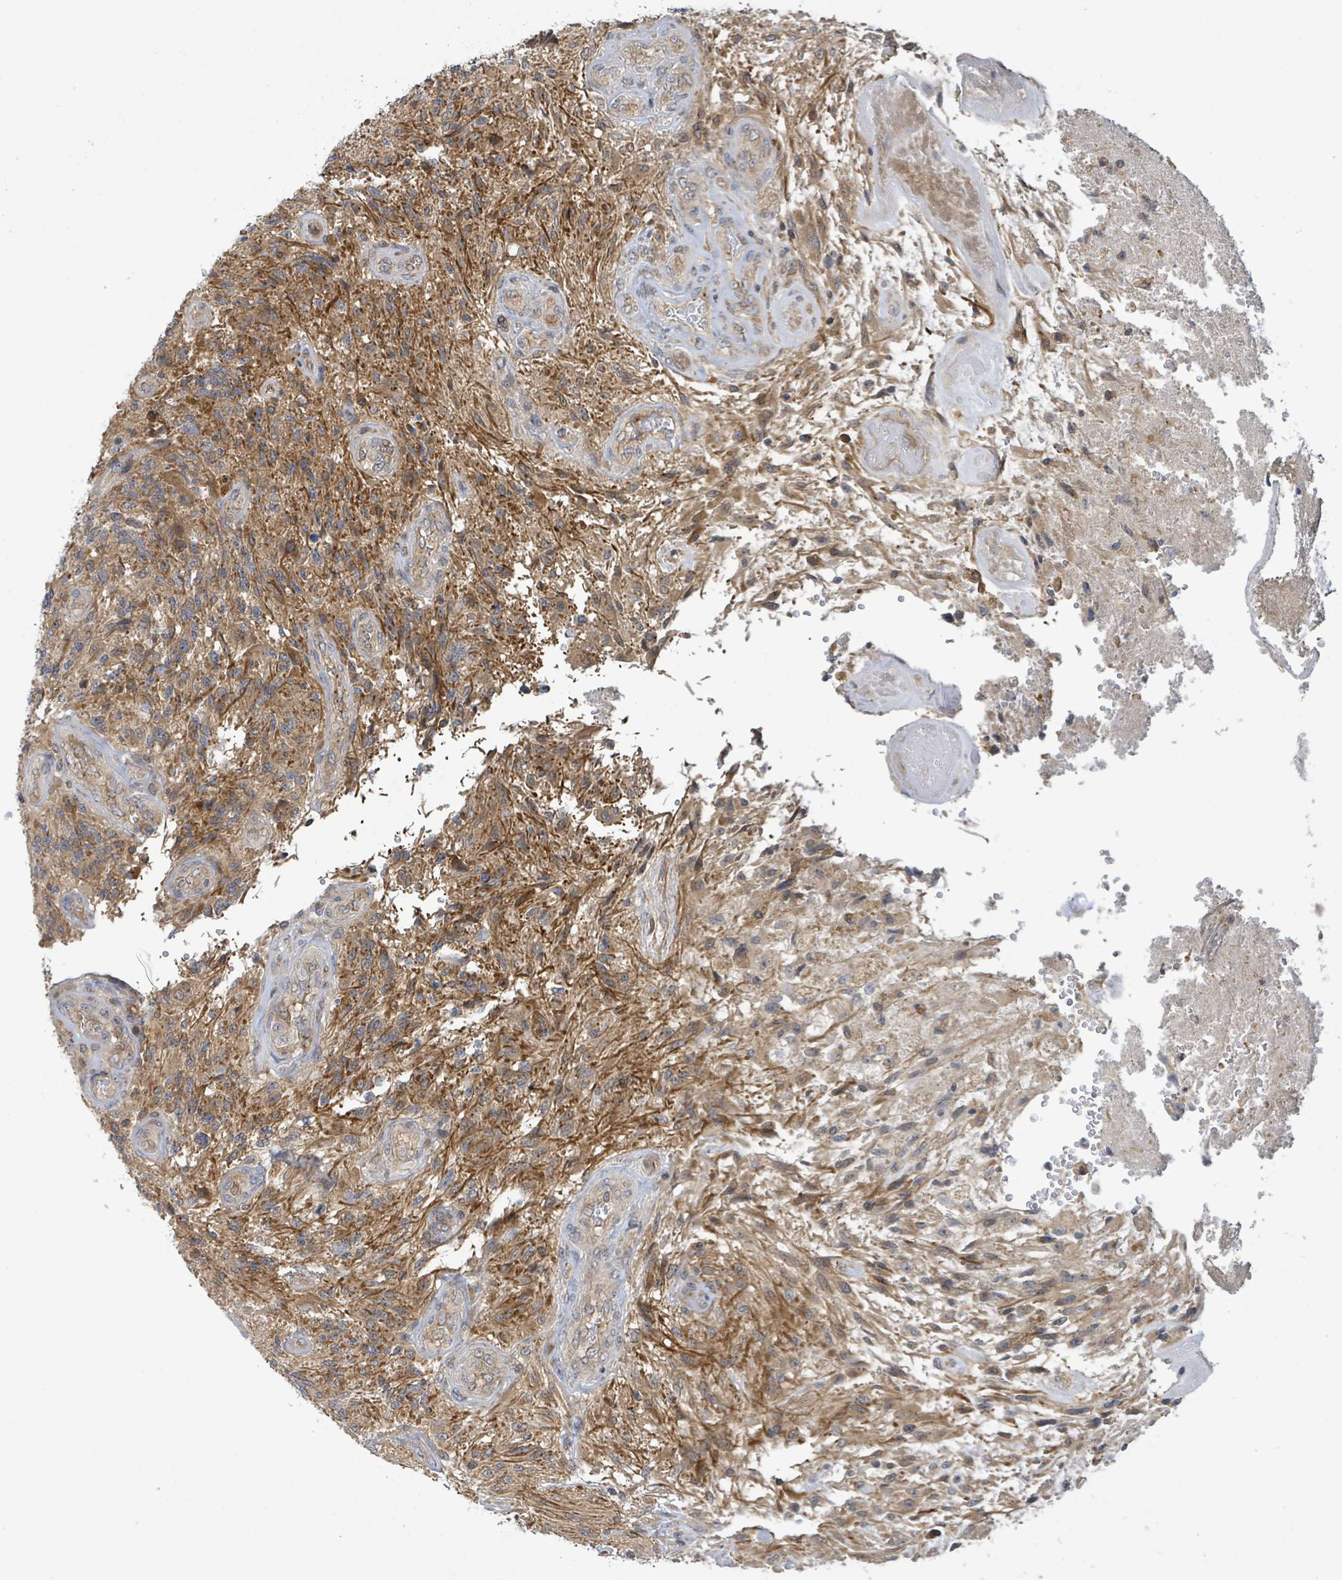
{"staining": {"intensity": "moderate", "quantity": ">75%", "location": "cytoplasmic/membranous"}, "tissue": "glioma", "cell_type": "Tumor cells", "image_type": "cancer", "snomed": [{"axis": "morphology", "description": "Glioma, malignant, High grade"}, {"axis": "topography", "description": "Brain"}], "caption": "Immunohistochemical staining of human glioma displays medium levels of moderate cytoplasmic/membranous protein staining in approximately >75% of tumor cells.", "gene": "CCDC121", "patient": {"sex": "male", "age": 56}}